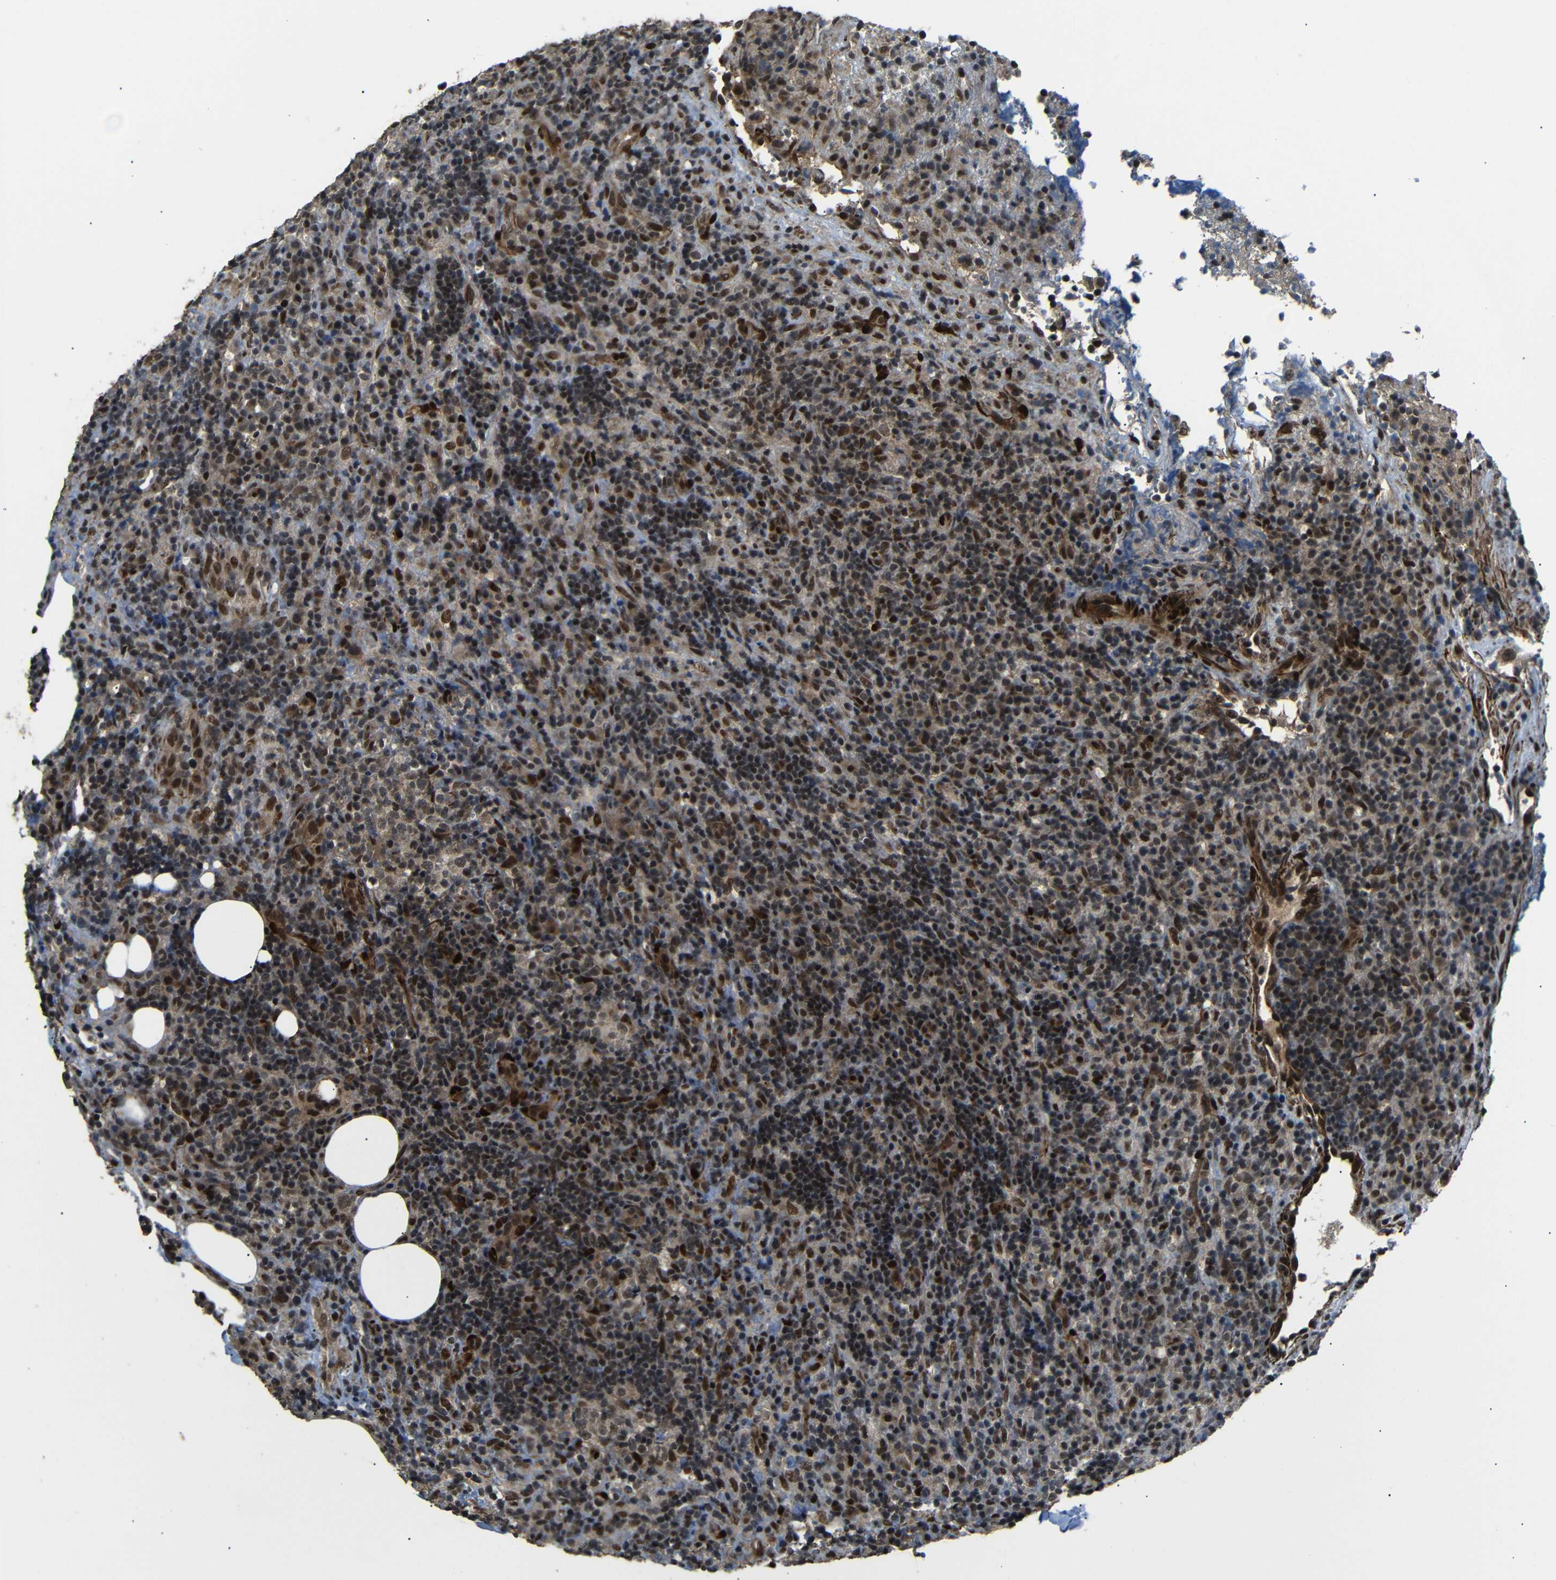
{"staining": {"intensity": "moderate", "quantity": ">75%", "location": "cytoplasmic/membranous,nuclear"}, "tissue": "lymphoma", "cell_type": "Tumor cells", "image_type": "cancer", "snomed": [{"axis": "morphology", "description": "Malignant lymphoma, non-Hodgkin's type, High grade"}, {"axis": "topography", "description": "Lymph node"}], "caption": "Malignant lymphoma, non-Hodgkin's type (high-grade) tissue displays moderate cytoplasmic/membranous and nuclear positivity in approximately >75% of tumor cells (DAB IHC, brown staining for protein, blue staining for nuclei).", "gene": "TBX2", "patient": {"sex": "female", "age": 76}}